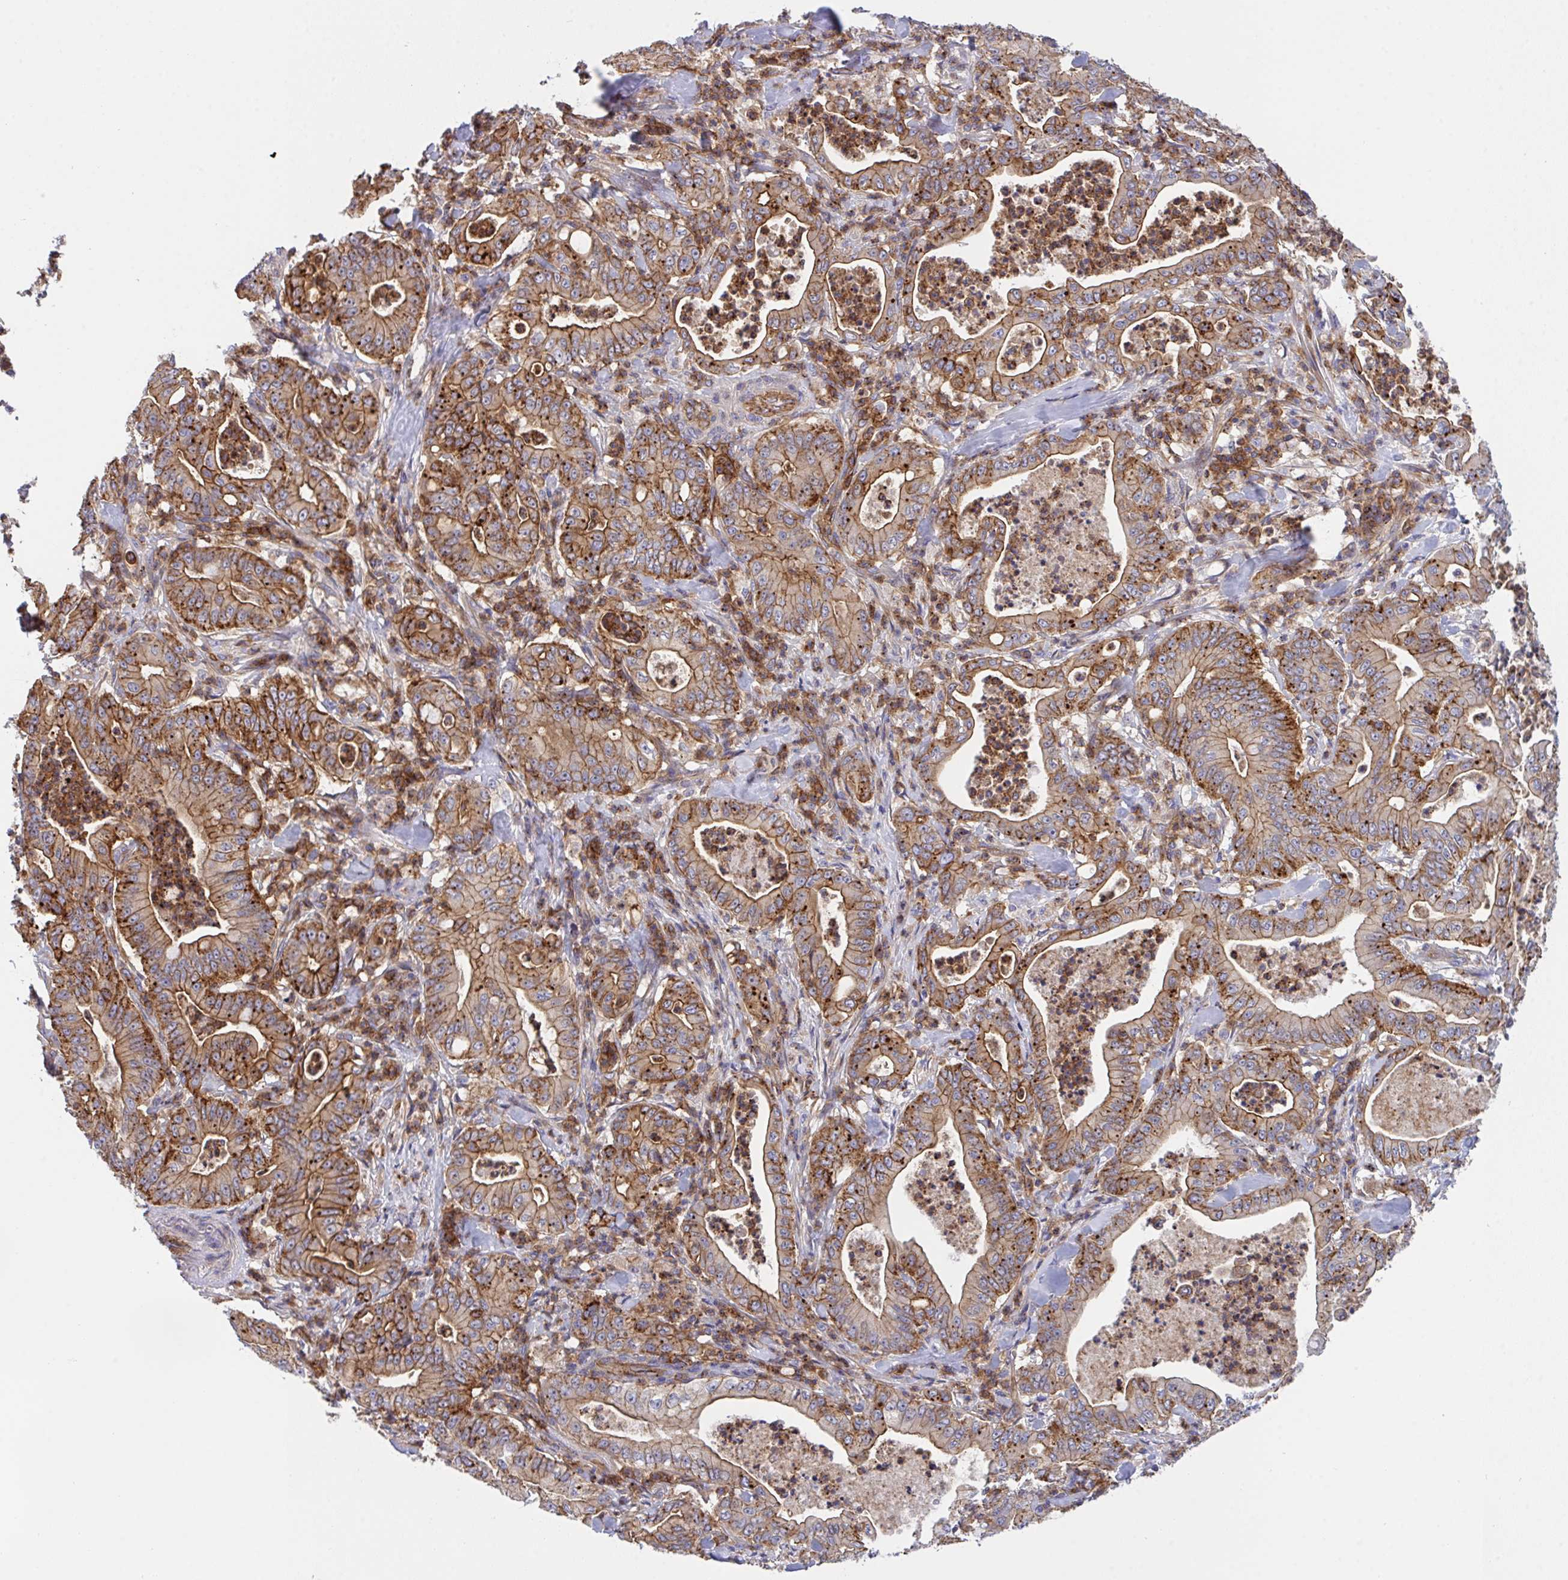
{"staining": {"intensity": "strong", "quantity": ">75%", "location": "cytoplasmic/membranous"}, "tissue": "pancreatic cancer", "cell_type": "Tumor cells", "image_type": "cancer", "snomed": [{"axis": "morphology", "description": "Adenocarcinoma, NOS"}, {"axis": "topography", "description": "Pancreas"}], "caption": "Tumor cells show strong cytoplasmic/membranous staining in approximately >75% of cells in pancreatic adenocarcinoma.", "gene": "C4orf36", "patient": {"sex": "male", "age": 71}}